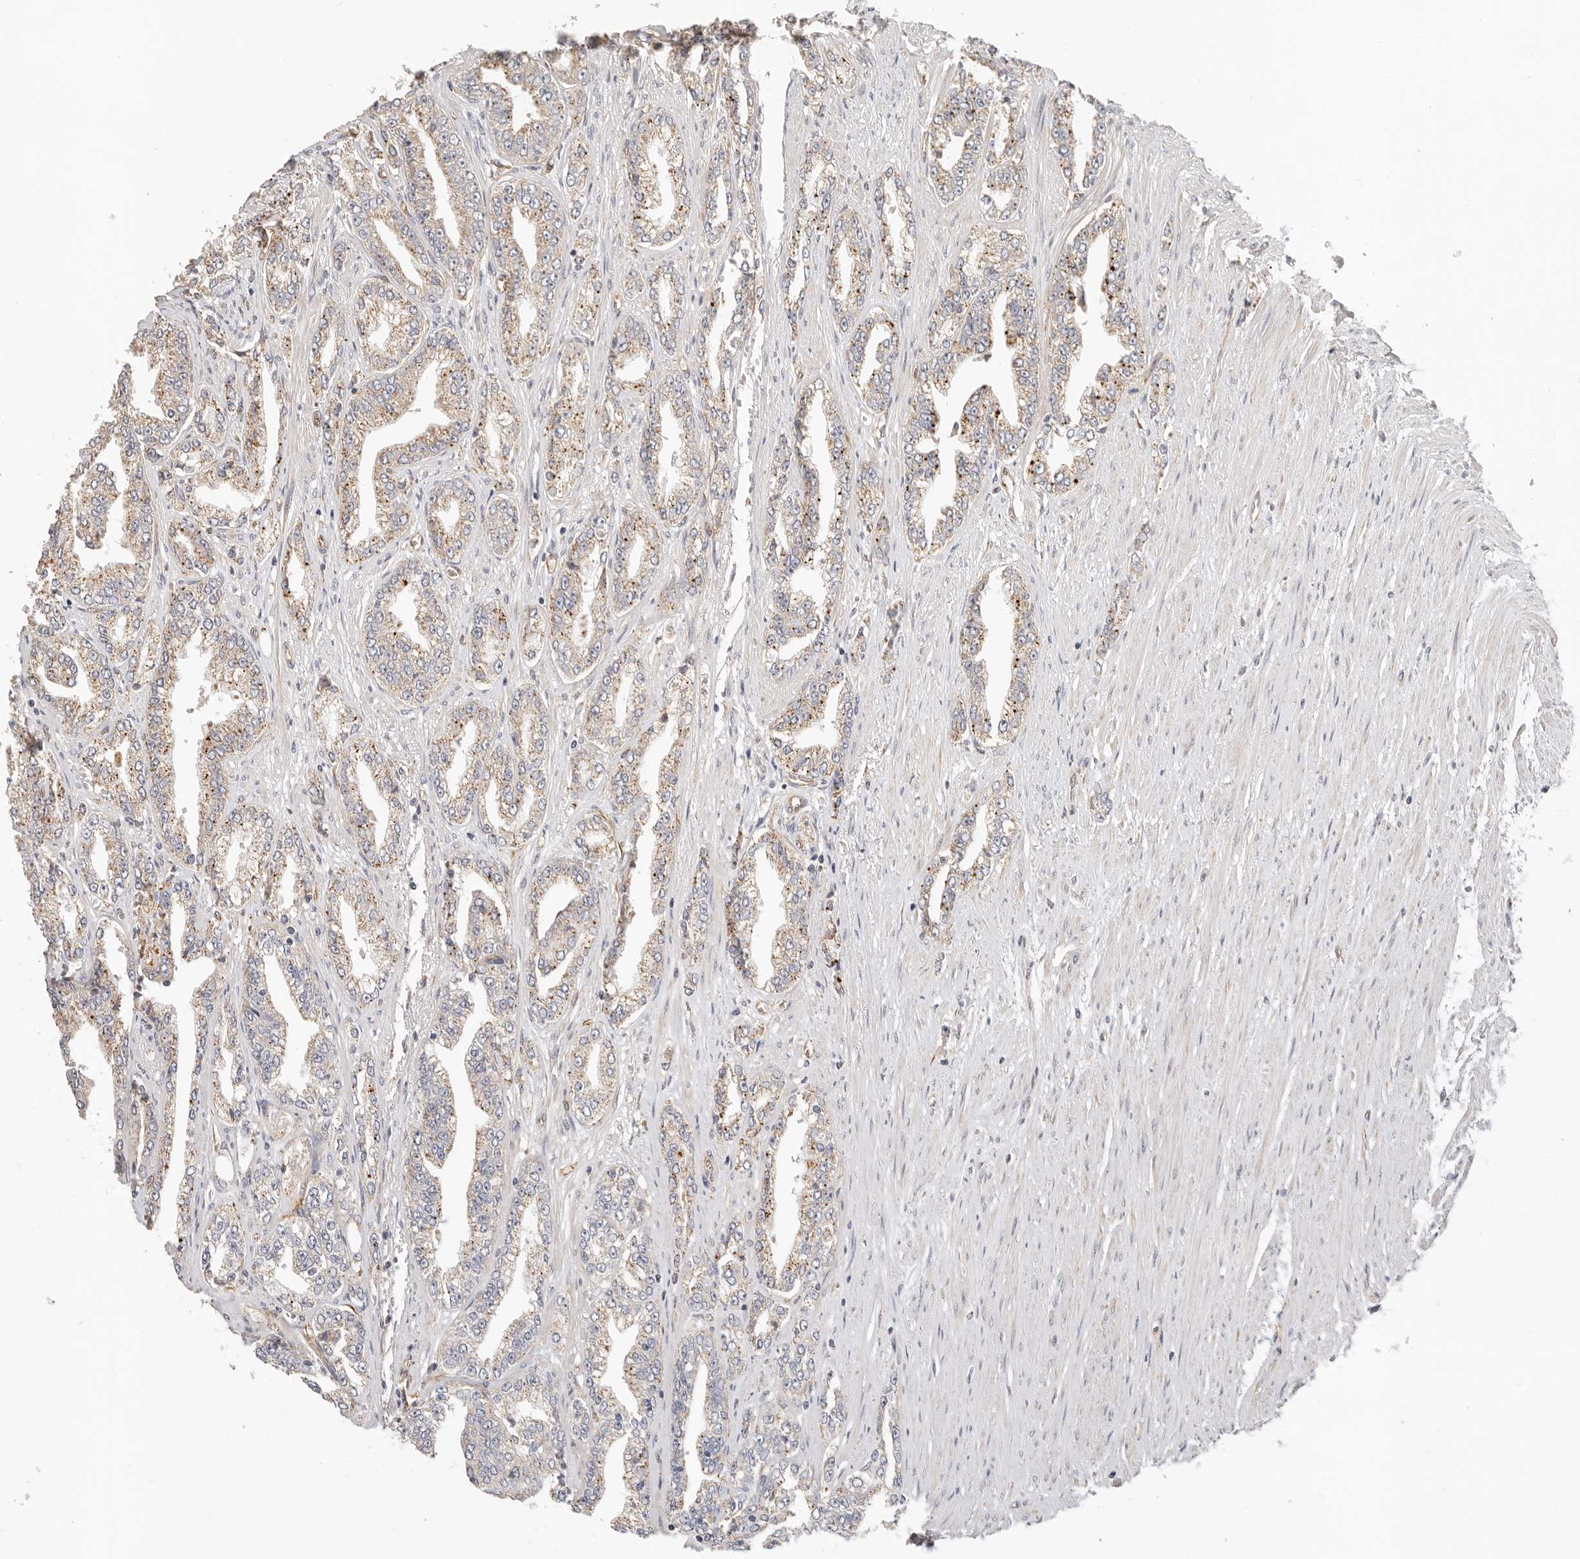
{"staining": {"intensity": "weak", "quantity": ">75%", "location": "cytoplasmic/membranous"}, "tissue": "prostate cancer", "cell_type": "Tumor cells", "image_type": "cancer", "snomed": [{"axis": "morphology", "description": "Adenocarcinoma, High grade"}, {"axis": "topography", "description": "Prostate"}], "caption": "Immunohistochemical staining of prostate cancer demonstrates low levels of weak cytoplasmic/membranous protein expression in about >75% of tumor cells. (brown staining indicates protein expression, while blue staining denotes nuclei).", "gene": "SPRING1", "patient": {"sex": "male", "age": 71}}